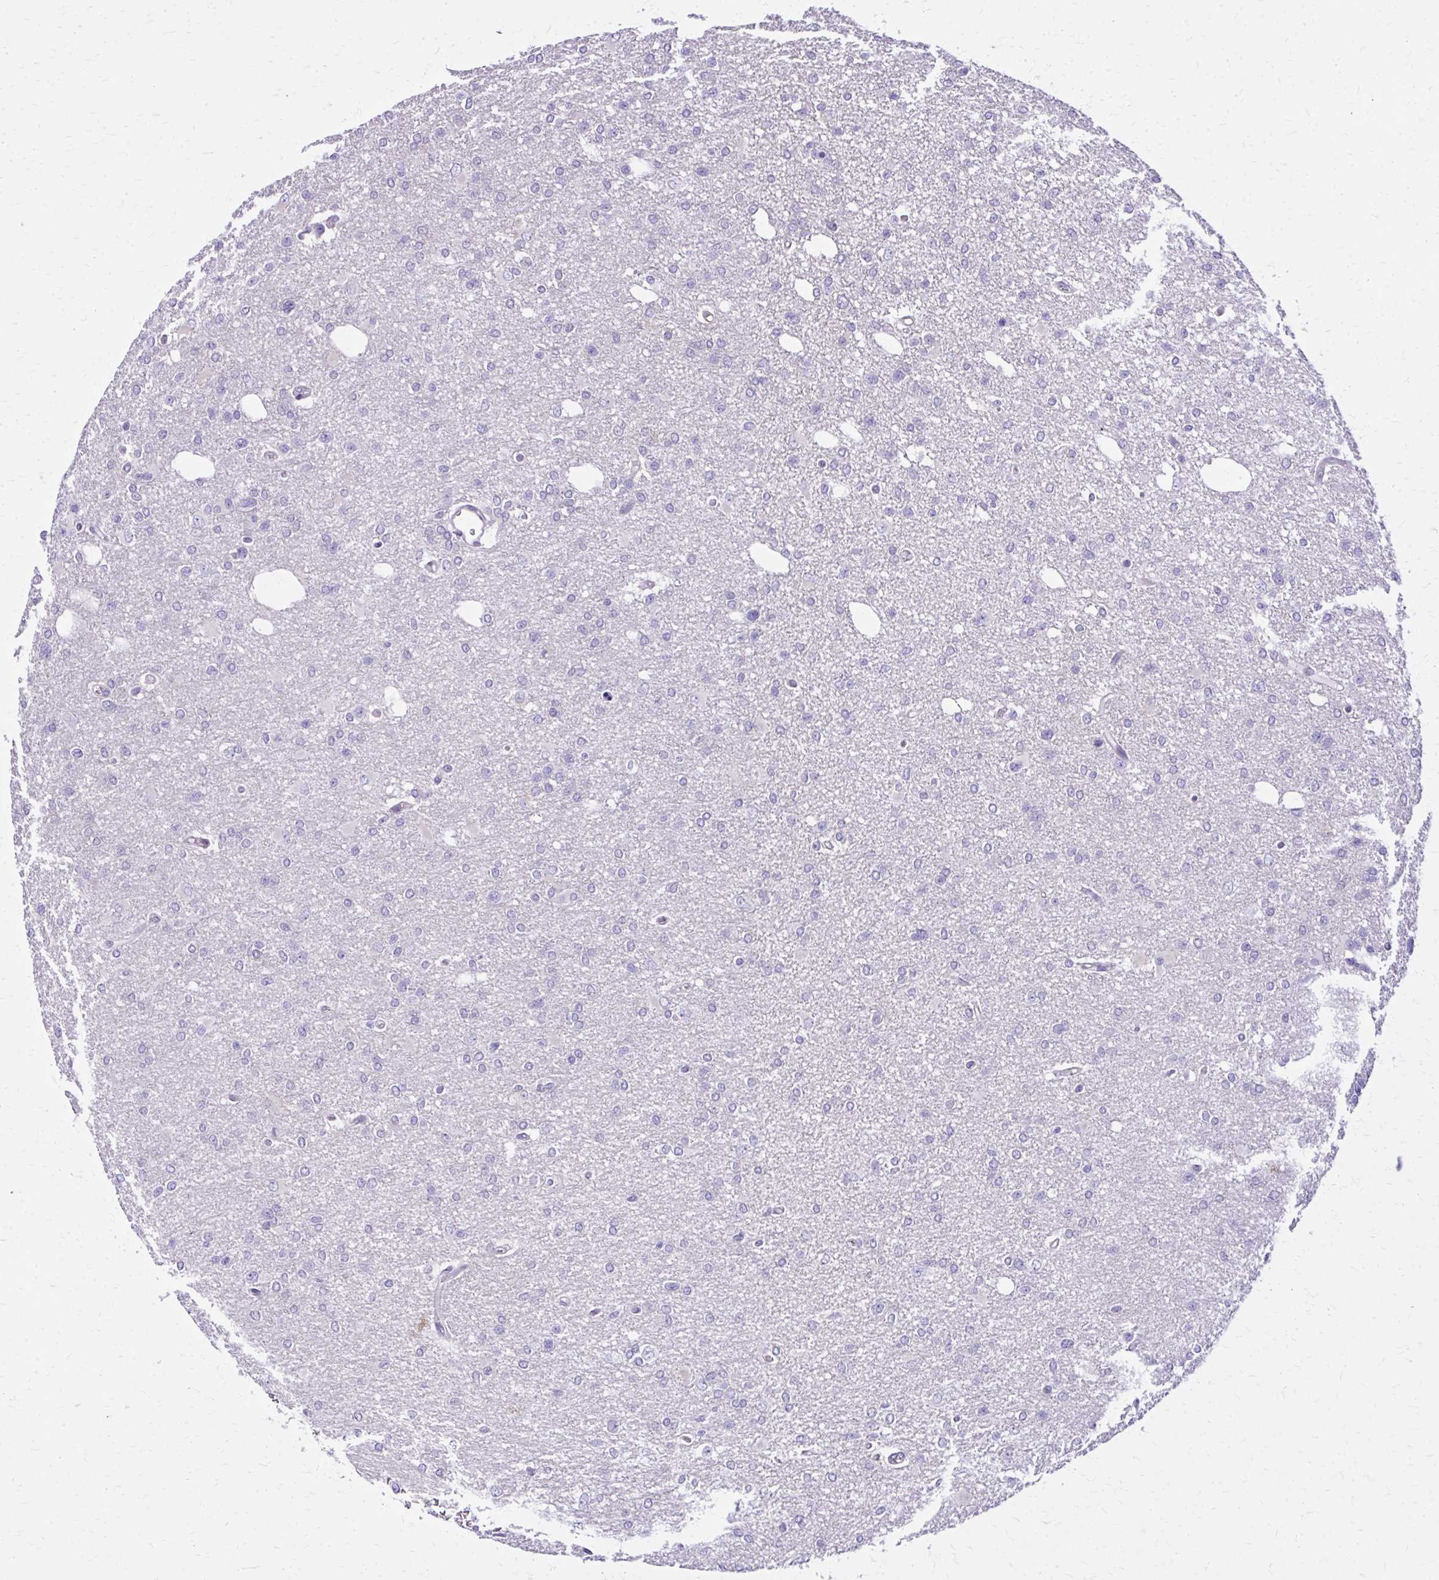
{"staining": {"intensity": "negative", "quantity": "none", "location": "none"}, "tissue": "glioma", "cell_type": "Tumor cells", "image_type": "cancer", "snomed": [{"axis": "morphology", "description": "Glioma, malignant, Low grade"}, {"axis": "topography", "description": "Brain"}], "caption": "Immunohistochemical staining of human low-grade glioma (malignant) reveals no significant positivity in tumor cells.", "gene": "RASL11B", "patient": {"sex": "male", "age": 26}}